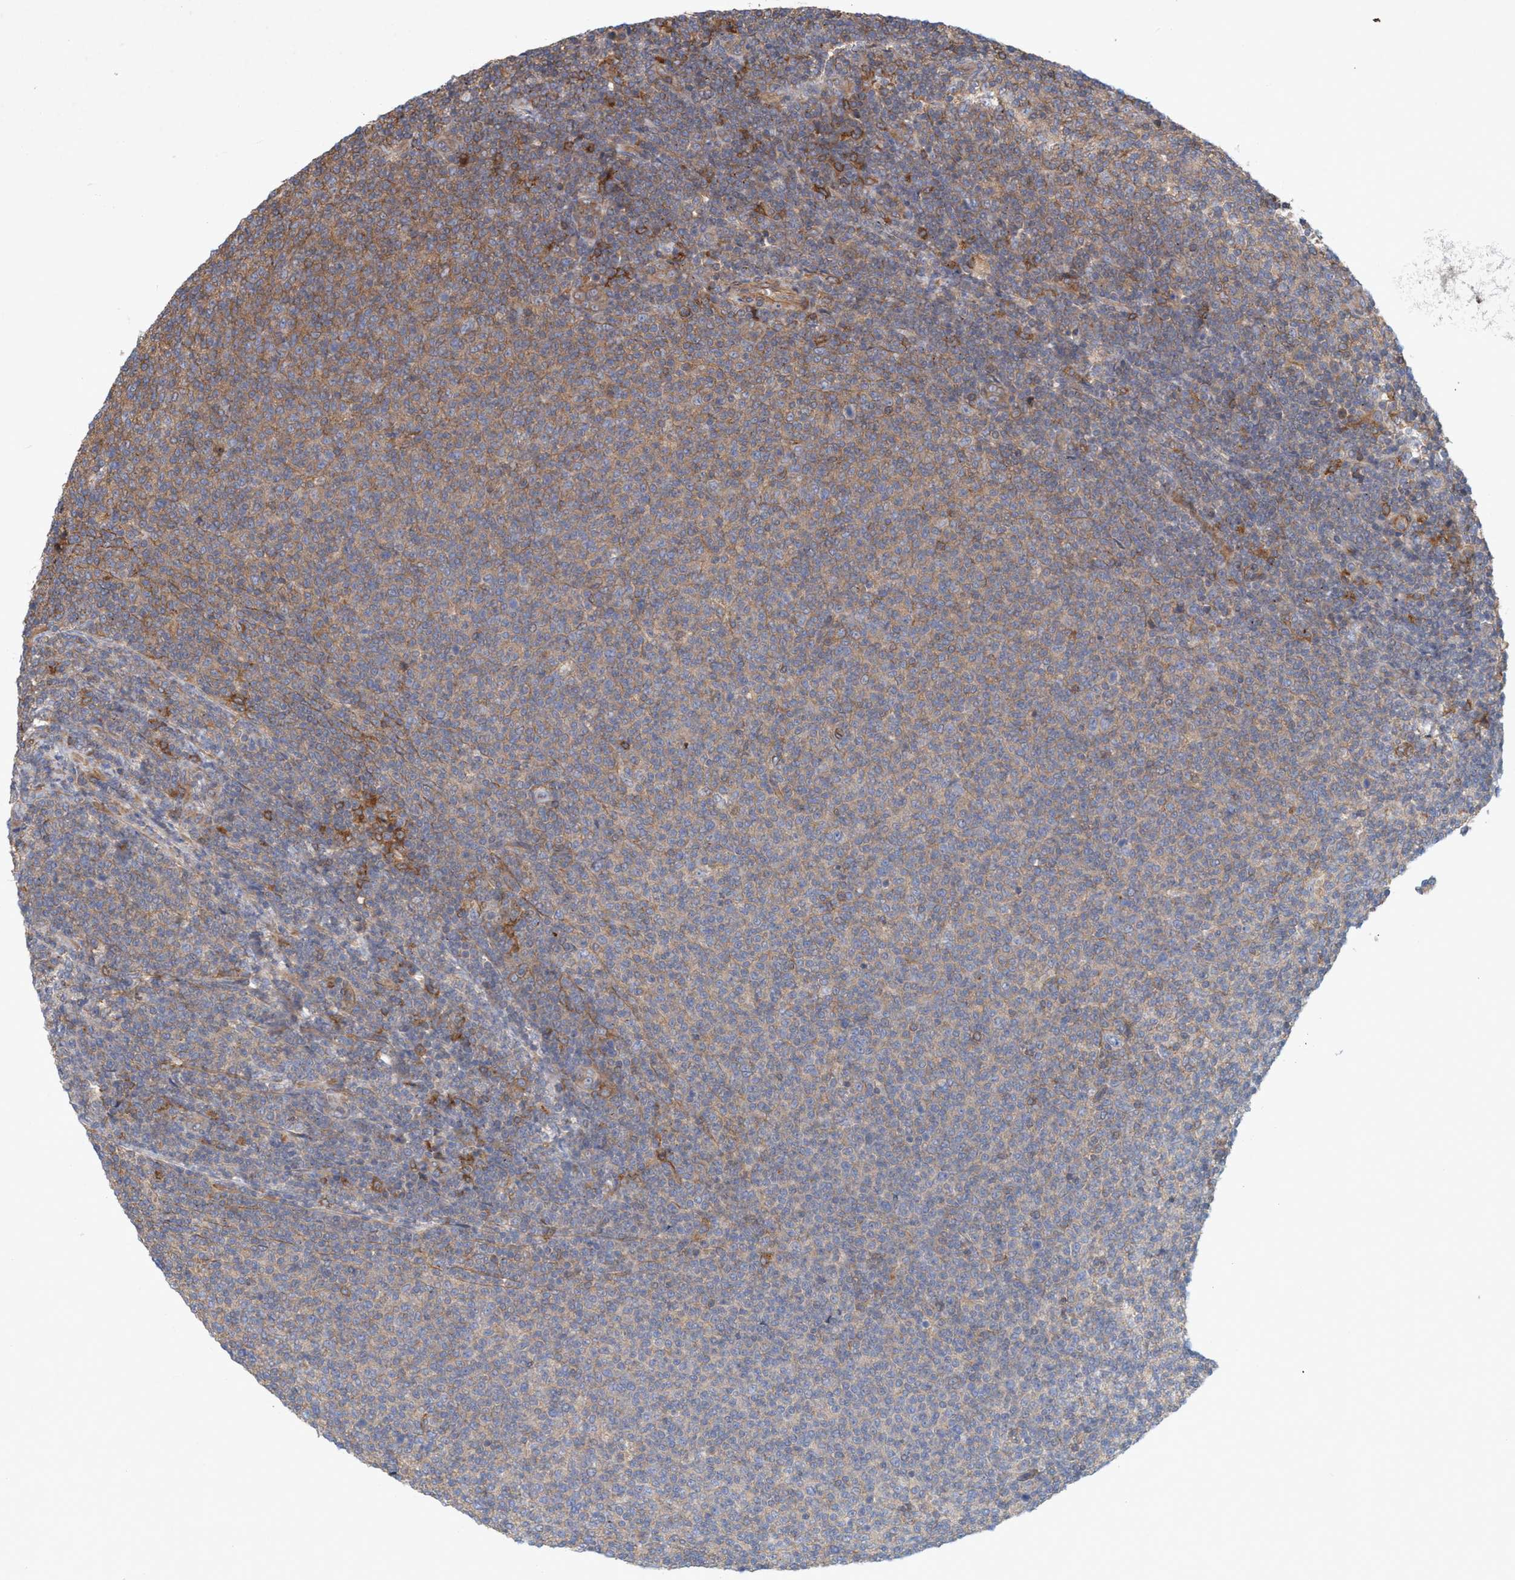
{"staining": {"intensity": "moderate", "quantity": ">75%", "location": "cytoplasmic/membranous"}, "tissue": "lymphoma", "cell_type": "Tumor cells", "image_type": "cancer", "snomed": [{"axis": "morphology", "description": "Malignant lymphoma, non-Hodgkin's type, Low grade"}, {"axis": "topography", "description": "Lymph node"}], "caption": "Immunohistochemistry photomicrograph of neoplastic tissue: human low-grade malignant lymphoma, non-Hodgkin's type stained using immunohistochemistry (IHC) displays medium levels of moderate protein expression localized specifically in the cytoplasmic/membranous of tumor cells, appearing as a cytoplasmic/membranous brown color.", "gene": "SPECC1", "patient": {"sex": "male", "age": 66}}